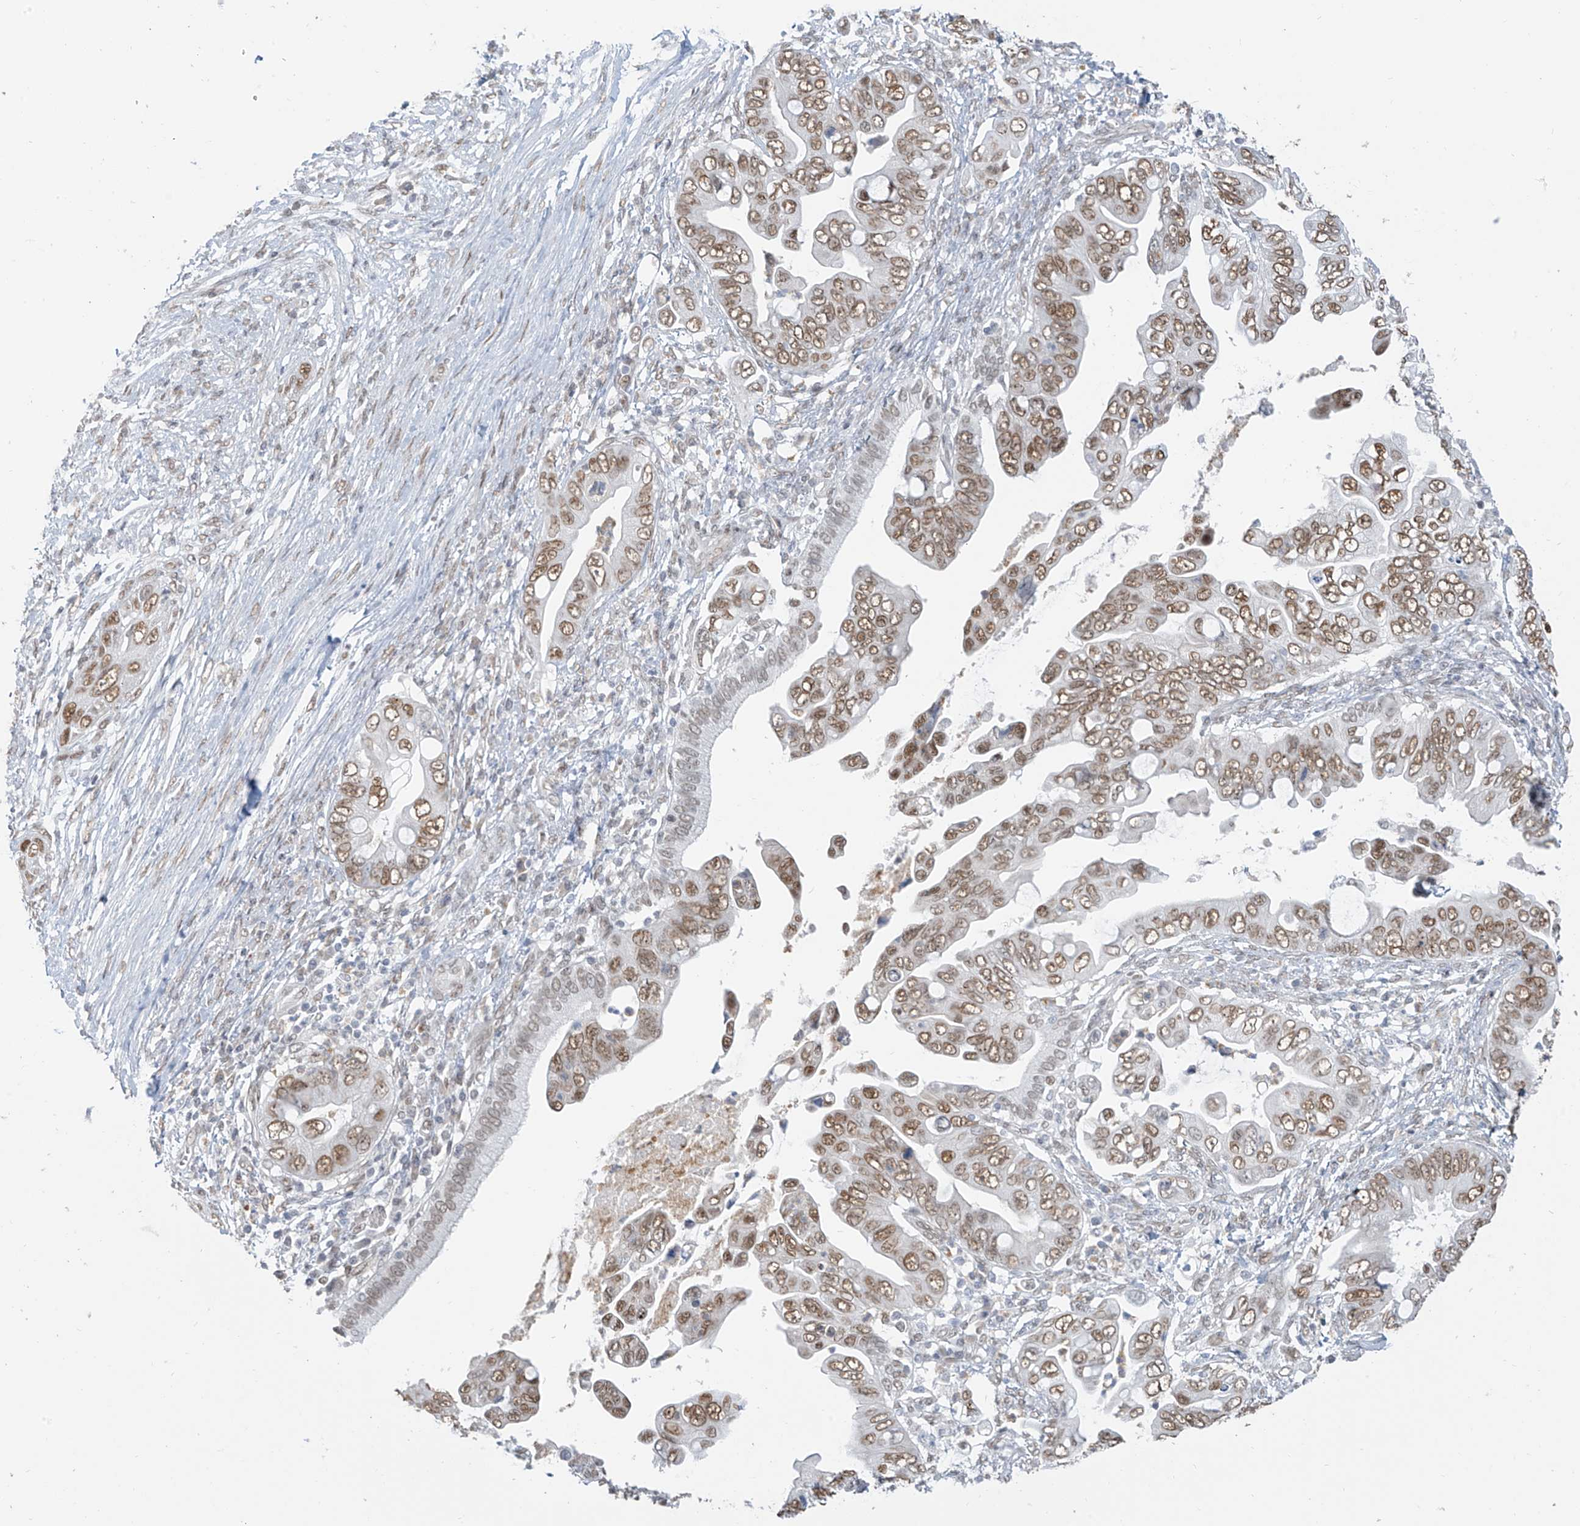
{"staining": {"intensity": "moderate", "quantity": ">75%", "location": "nuclear"}, "tissue": "pancreatic cancer", "cell_type": "Tumor cells", "image_type": "cancer", "snomed": [{"axis": "morphology", "description": "Adenocarcinoma, NOS"}, {"axis": "topography", "description": "Pancreas"}], "caption": "A histopathology image of human pancreatic cancer (adenocarcinoma) stained for a protein shows moderate nuclear brown staining in tumor cells. (IHC, brightfield microscopy, high magnification).", "gene": "MCM9", "patient": {"sex": "male", "age": 75}}